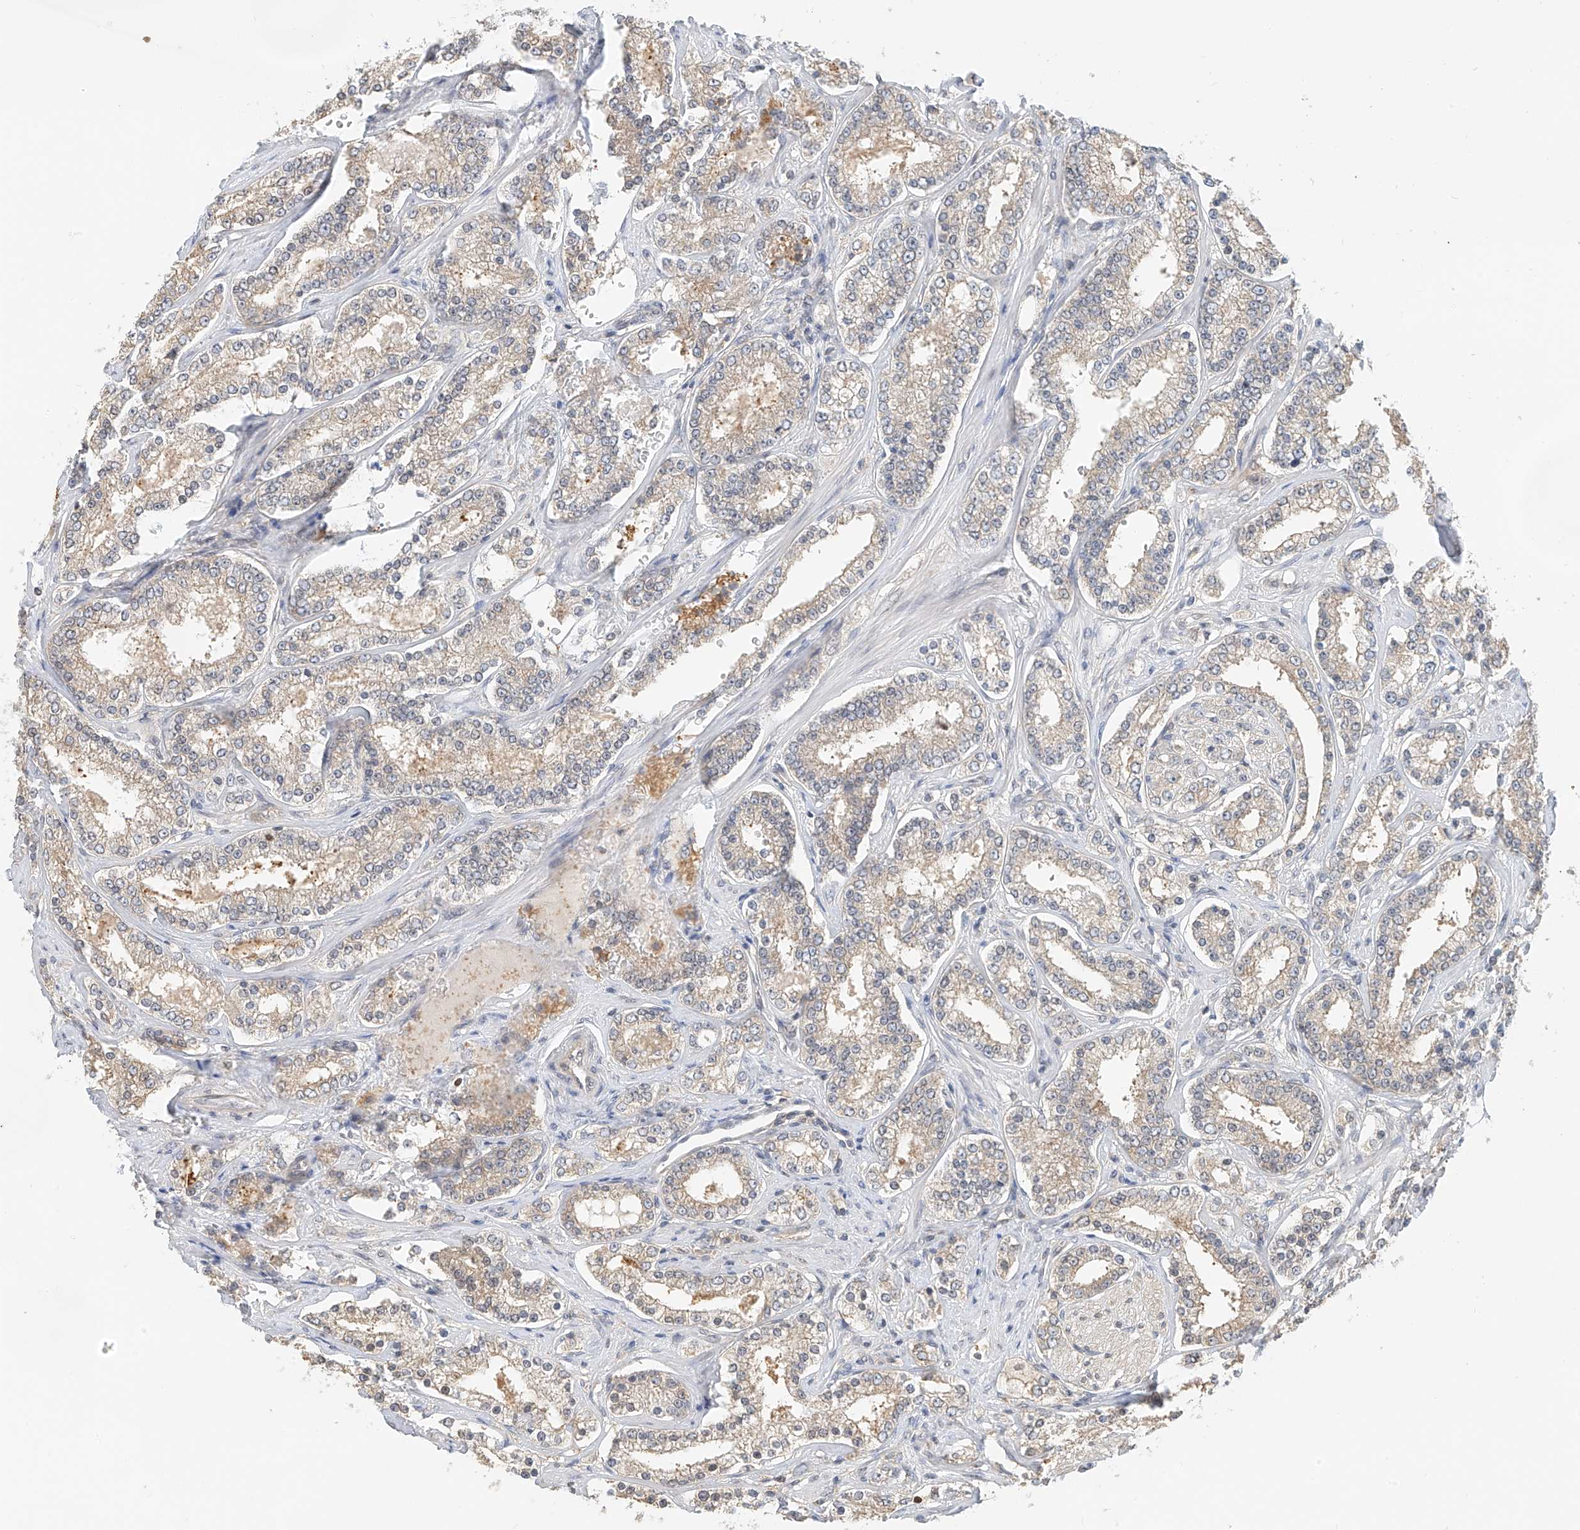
{"staining": {"intensity": "weak", "quantity": "25%-75%", "location": "cytoplasmic/membranous"}, "tissue": "prostate cancer", "cell_type": "Tumor cells", "image_type": "cancer", "snomed": [{"axis": "morphology", "description": "Normal tissue, NOS"}, {"axis": "morphology", "description": "Adenocarcinoma, High grade"}, {"axis": "topography", "description": "Prostate"}], "caption": "This image demonstrates prostate cancer (adenocarcinoma (high-grade)) stained with IHC to label a protein in brown. The cytoplasmic/membranous of tumor cells show weak positivity for the protein. Nuclei are counter-stained blue.", "gene": "PPA2", "patient": {"sex": "male", "age": 83}}